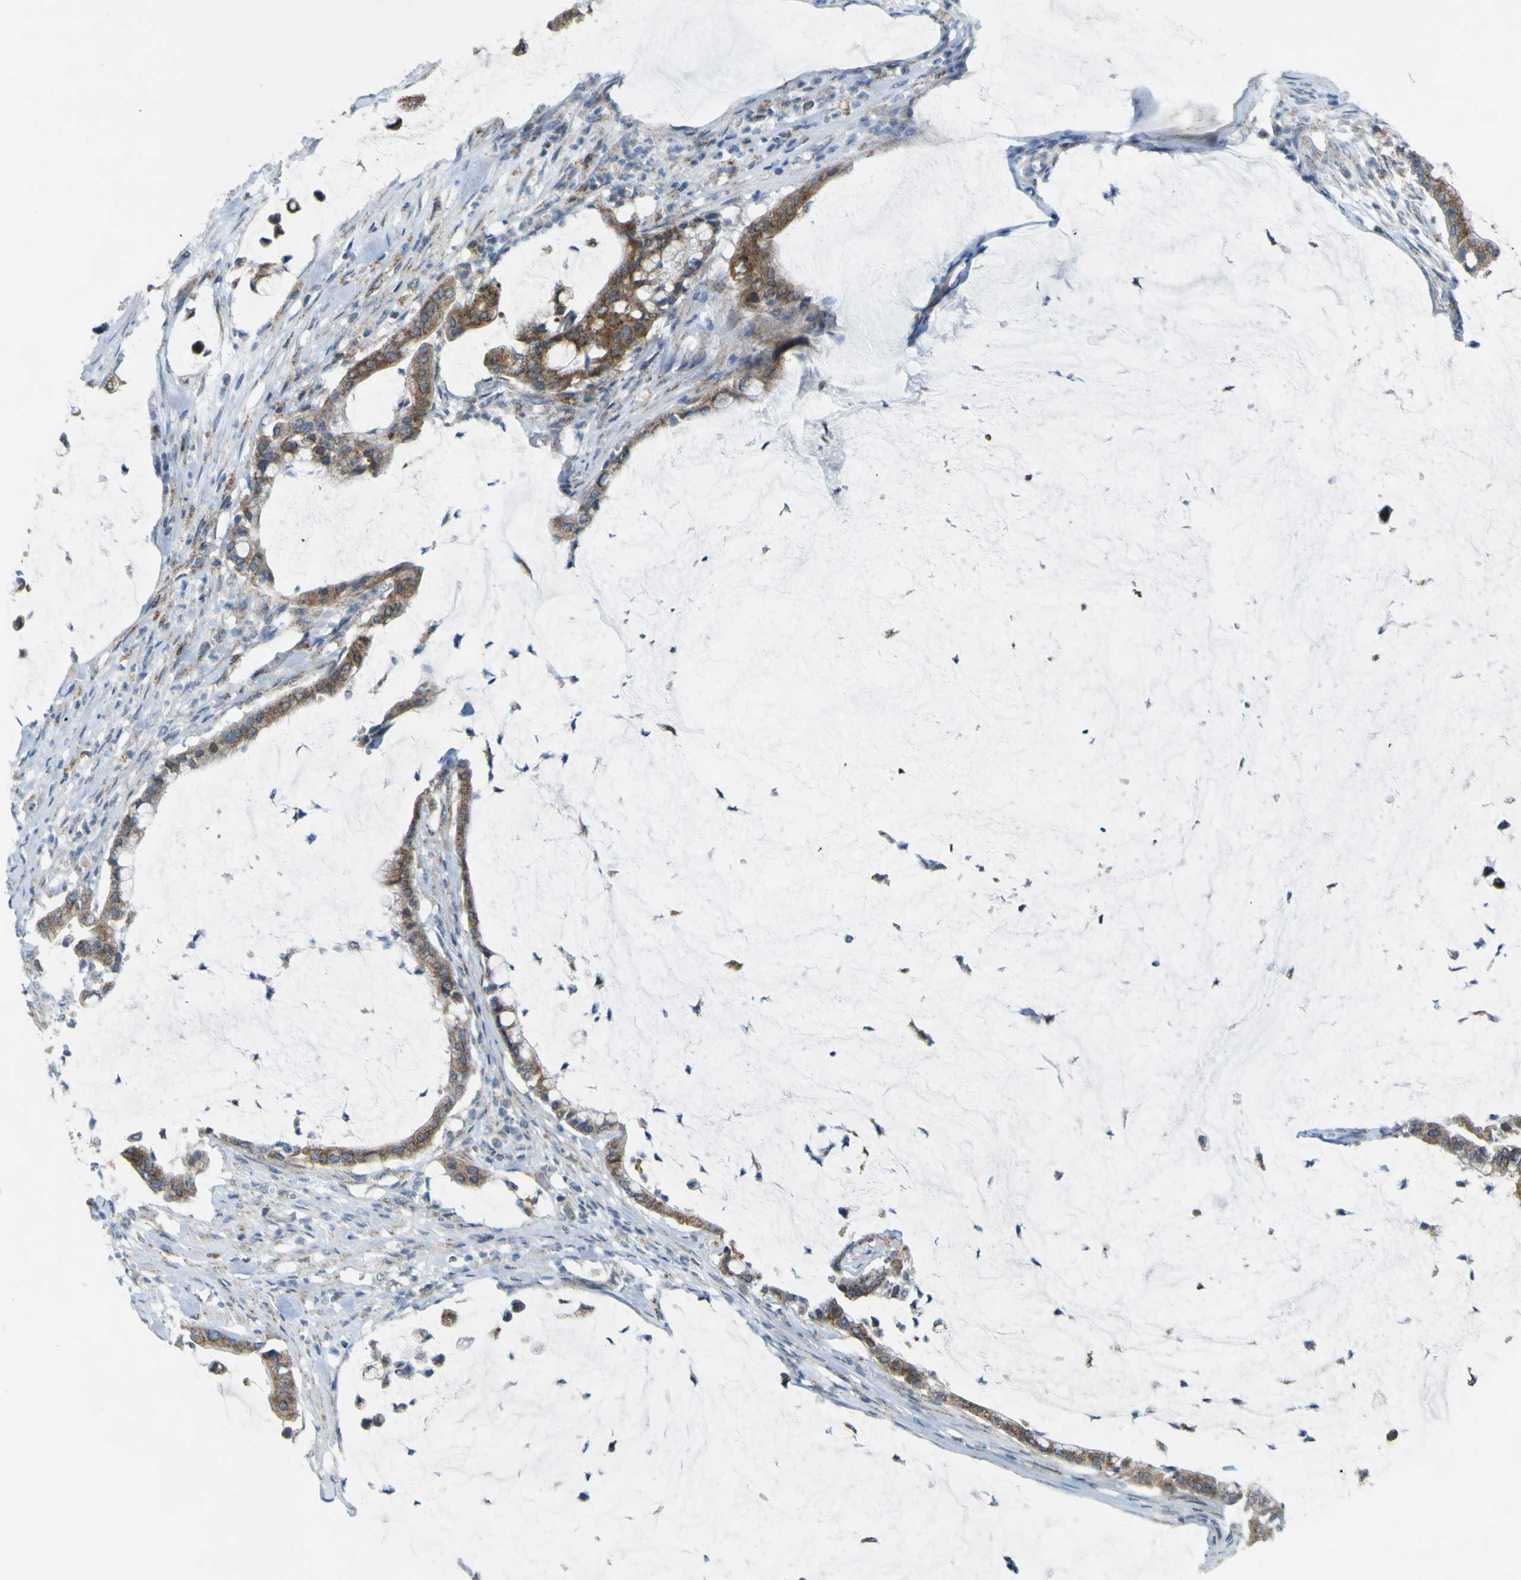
{"staining": {"intensity": "moderate", "quantity": ">75%", "location": "cytoplasmic/membranous"}, "tissue": "pancreatic cancer", "cell_type": "Tumor cells", "image_type": "cancer", "snomed": [{"axis": "morphology", "description": "Adenocarcinoma, NOS"}, {"axis": "topography", "description": "Pancreas"}], "caption": "There is medium levels of moderate cytoplasmic/membranous expression in tumor cells of pancreatic cancer, as demonstrated by immunohistochemical staining (brown color).", "gene": "ACBD5", "patient": {"sex": "male", "age": 41}}